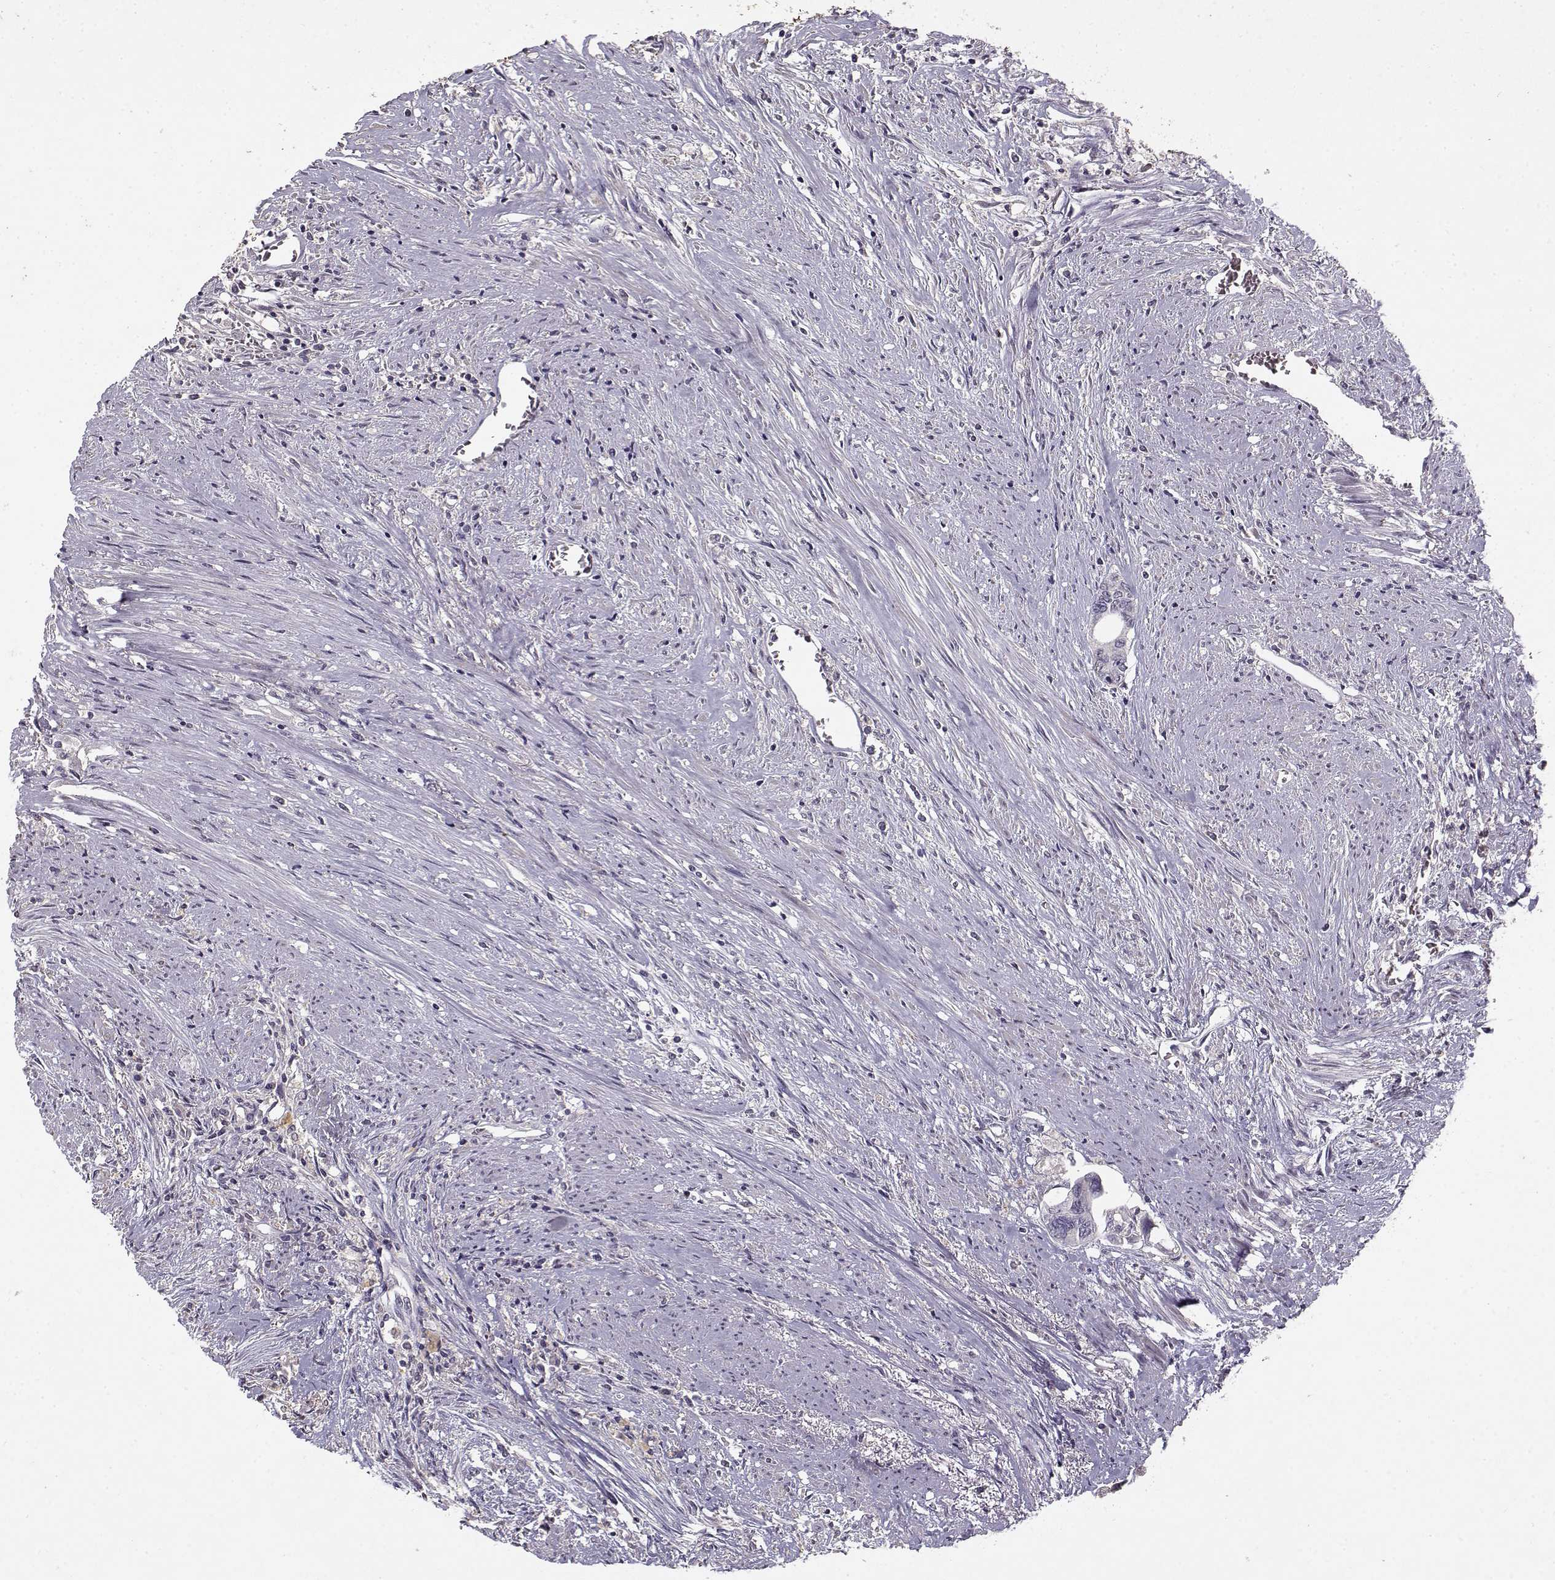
{"staining": {"intensity": "negative", "quantity": "none", "location": "none"}, "tissue": "colorectal cancer", "cell_type": "Tumor cells", "image_type": "cancer", "snomed": [{"axis": "morphology", "description": "Adenocarcinoma, NOS"}, {"axis": "topography", "description": "Rectum"}], "caption": "This micrograph is of colorectal cancer (adenocarcinoma) stained with IHC to label a protein in brown with the nuclei are counter-stained blue. There is no staining in tumor cells.", "gene": "UROC1", "patient": {"sex": "male", "age": 59}}